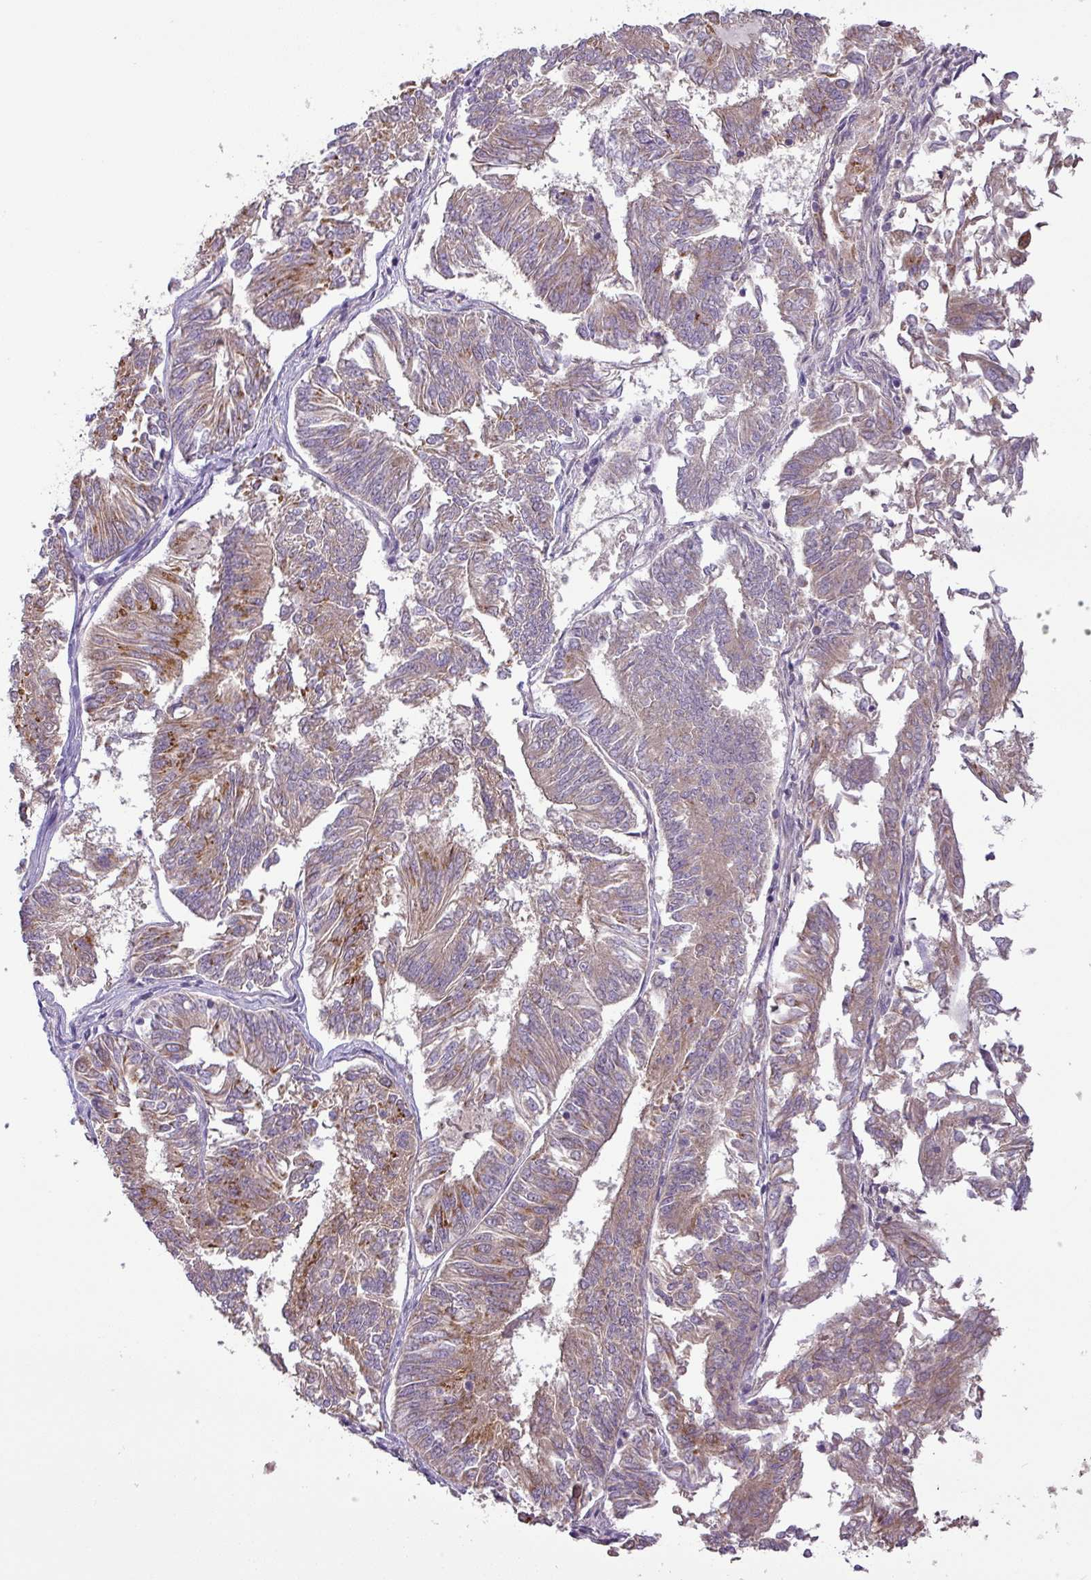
{"staining": {"intensity": "moderate", "quantity": ">75%", "location": "cytoplasmic/membranous"}, "tissue": "endometrial cancer", "cell_type": "Tumor cells", "image_type": "cancer", "snomed": [{"axis": "morphology", "description": "Adenocarcinoma, NOS"}, {"axis": "topography", "description": "Endometrium"}], "caption": "DAB (3,3'-diaminobenzidine) immunohistochemical staining of endometrial cancer (adenocarcinoma) reveals moderate cytoplasmic/membranous protein positivity in approximately >75% of tumor cells.", "gene": "GALNT12", "patient": {"sex": "female", "age": 58}}